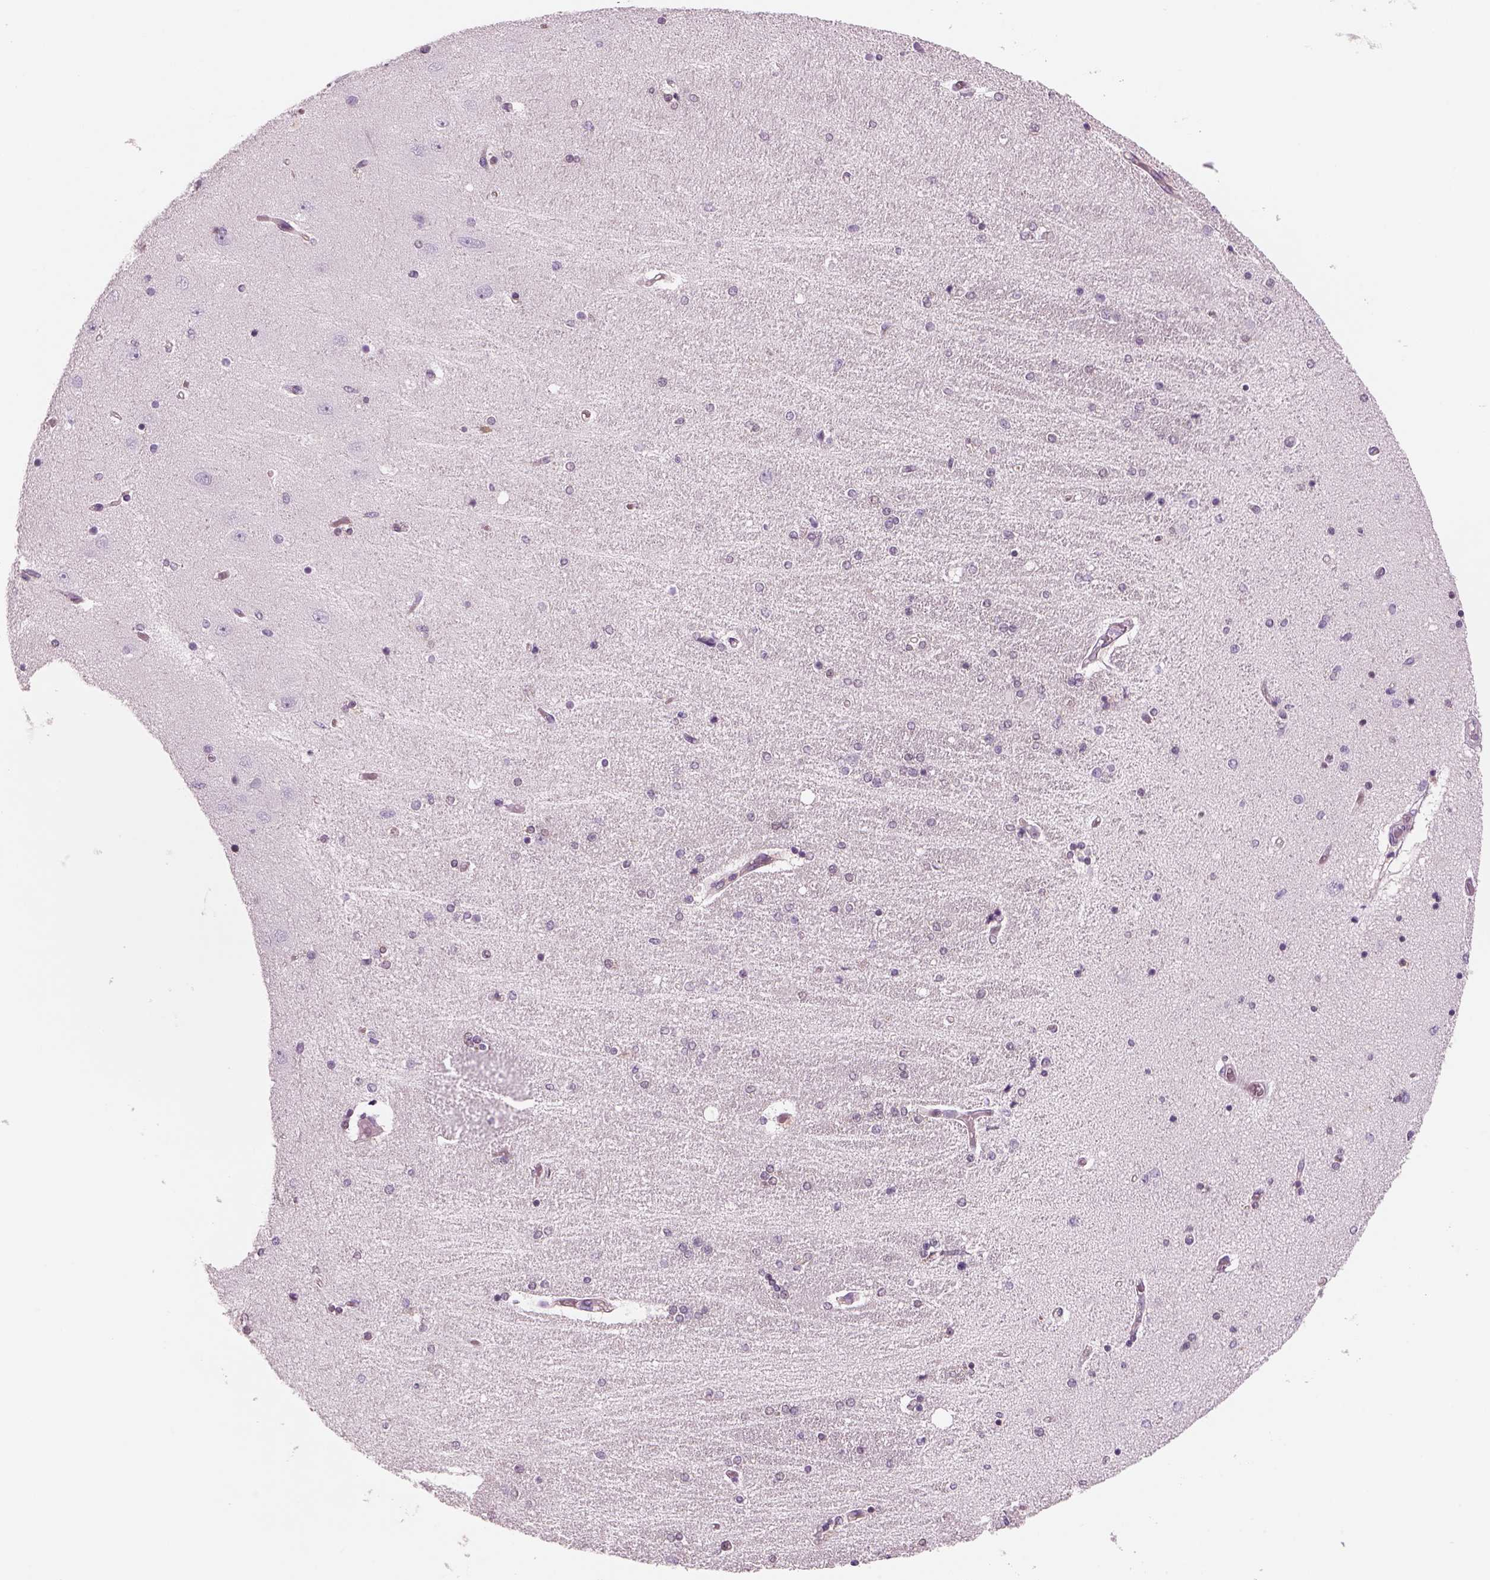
{"staining": {"intensity": "negative", "quantity": "none", "location": "none"}, "tissue": "hippocampus", "cell_type": "Glial cells", "image_type": "normal", "snomed": [{"axis": "morphology", "description": "Normal tissue, NOS"}, {"axis": "topography", "description": "Hippocampus"}], "caption": "IHC of normal hippocampus demonstrates no staining in glial cells.", "gene": "SLC1A7", "patient": {"sex": "female", "age": 54}}